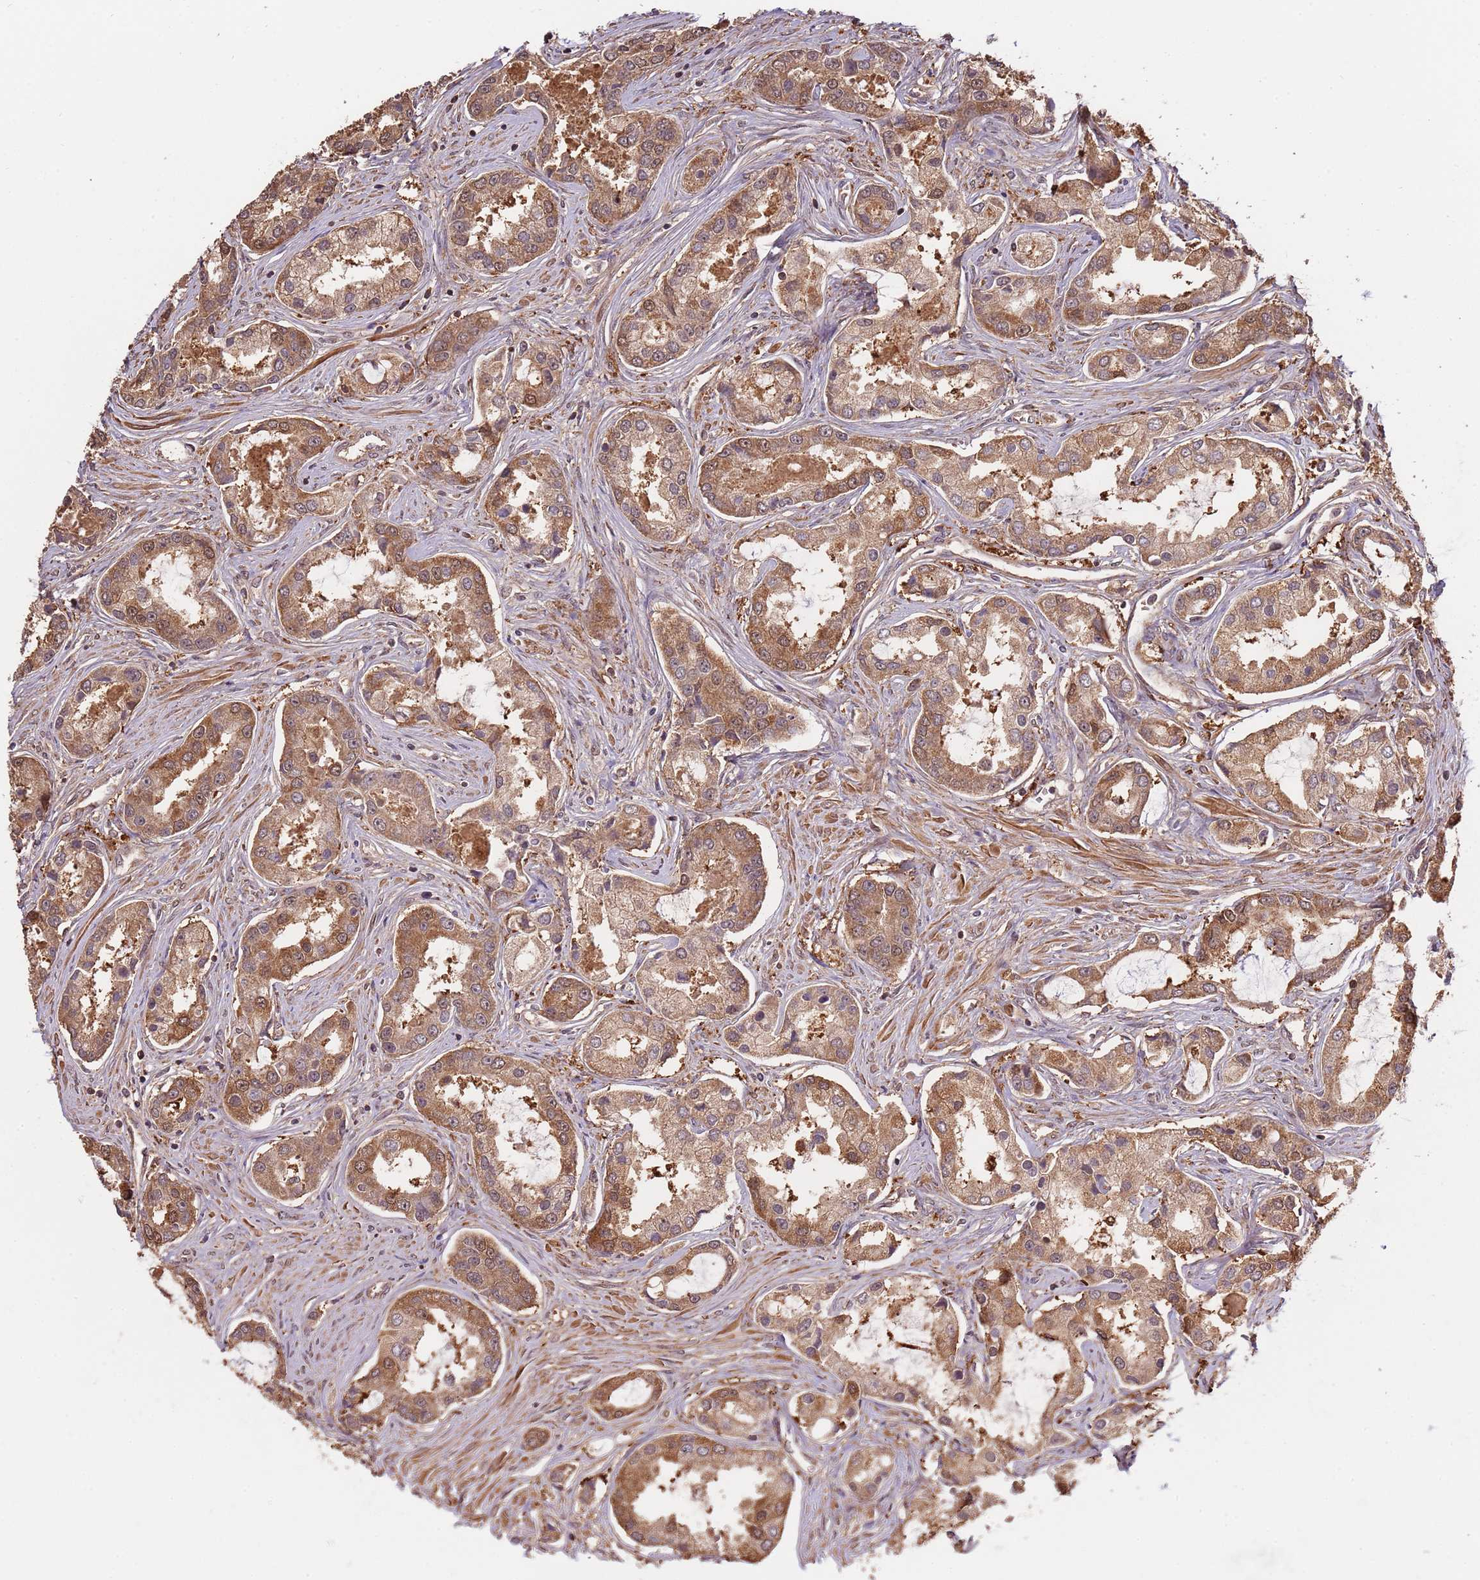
{"staining": {"intensity": "moderate", "quantity": ">75%", "location": "cytoplasmic/membranous,nuclear"}, "tissue": "prostate cancer", "cell_type": "Tumor cells", "image_type": "cancer", "snomed": [{"axis": "morphology", "description": "Adenocarcinoma, Low grade"}, {"axis": "topography", "description": "Prostate"}], "caption": "Protein staining reveals moderate cytoplasmic/membranous and nuclear positivity in about >75% of tumor cells in low-grade adenocarcinoma (prostate). Immunohistochemistry stains the protein in brown and the nuclei are stained blue.", "gene": "IL17RD", "patient": {"sex": "male", "age": 68}}